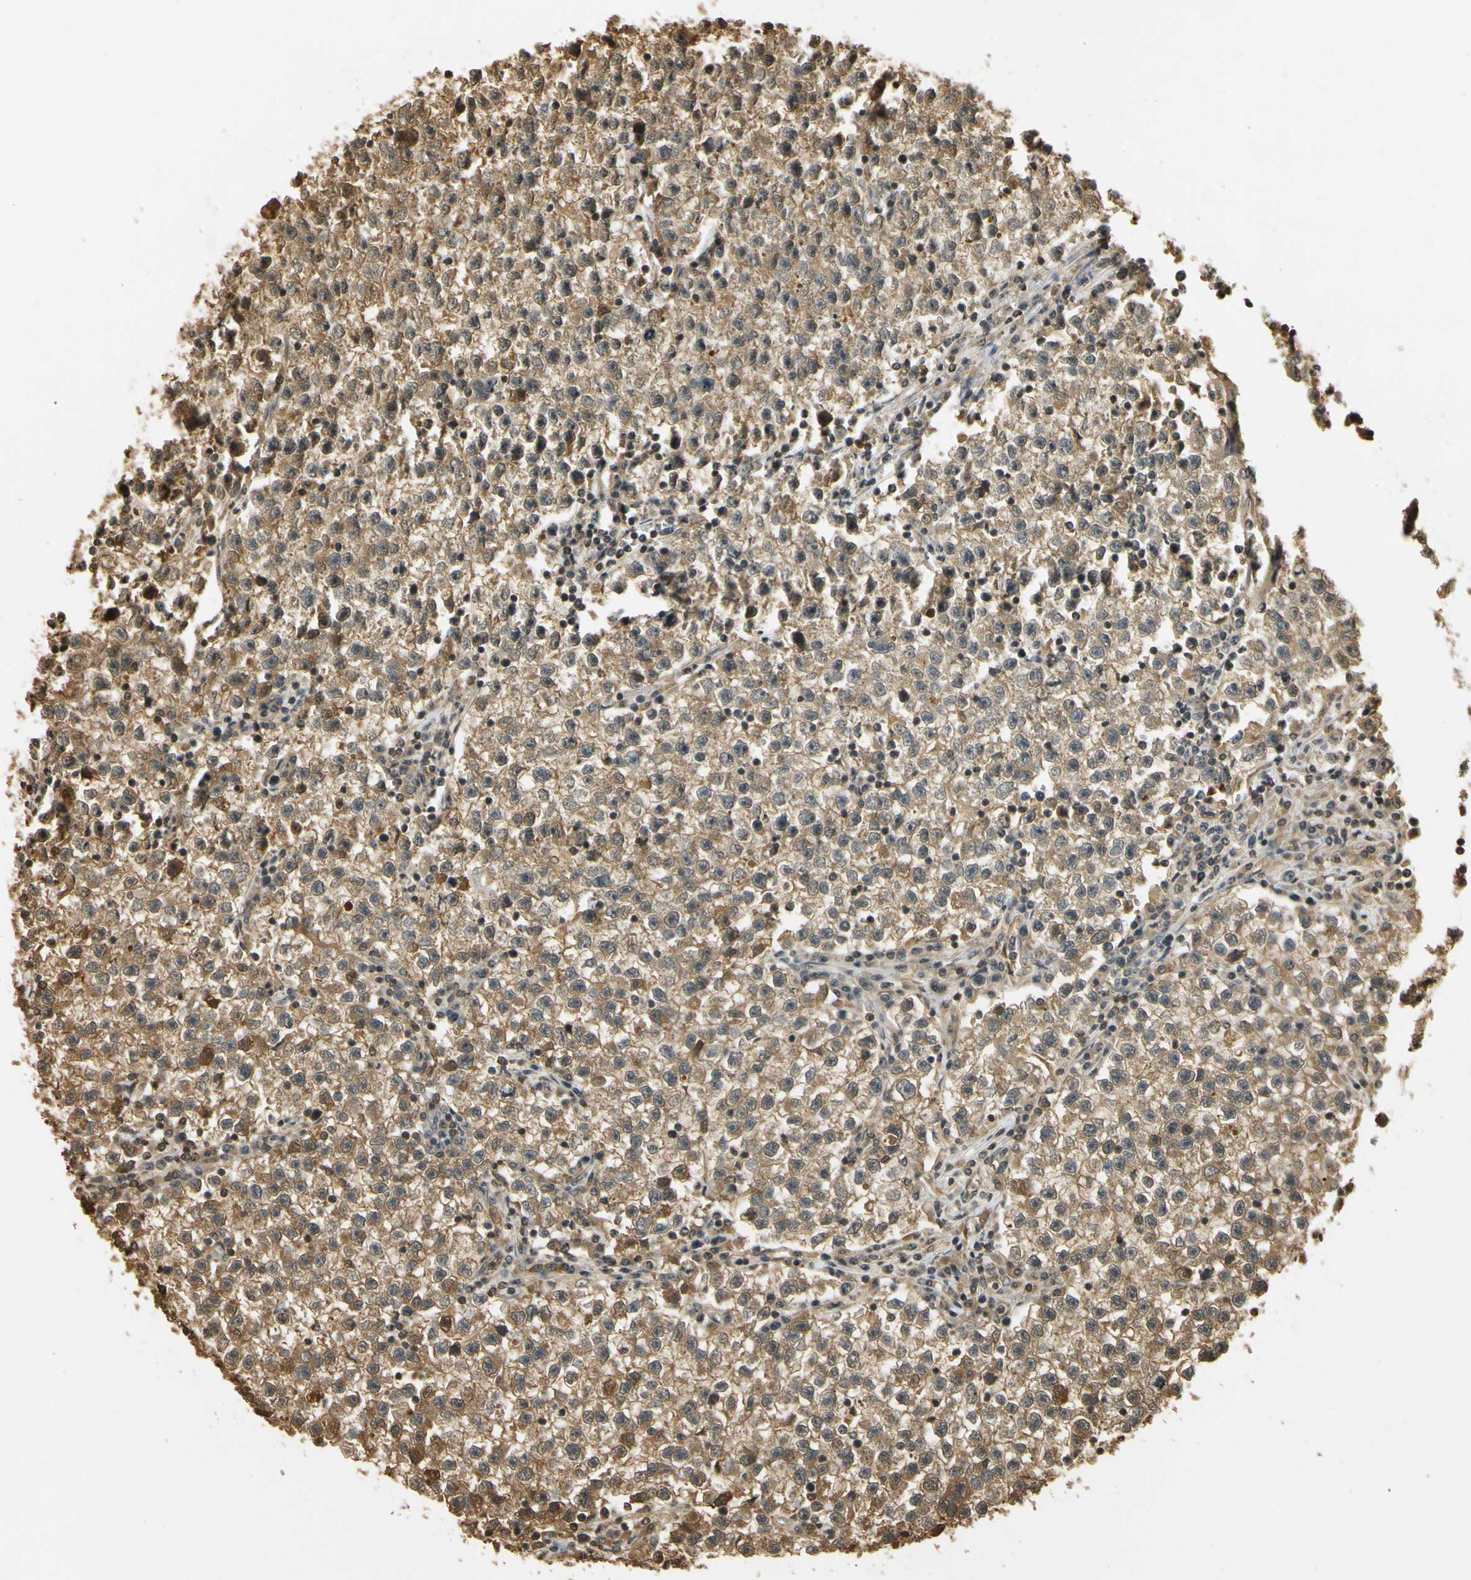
{"staining": {"intensity": "moderate", "quantity": ">75%", "location": "cytoplasmic/membranous"}, "tissue": "testis cancer", "cell_type": "Tumor cells", "image_type": "cancer", "snomed": [{"axis": "morphology", "description": "Seminoma, NOS"}, {"axis": "topography", "description": "Testis"}], "caption": "A high-resolution micrograph shows immunohistochemistry (IHC) staining of testis cancer, which reveals moderate cytoplasmic/membranous positivity in approximately >75% of tumor cells. The staining was performed using DAB (3,3'-diaminobenzidine) to visualize the protein expression in brown, while the nuclei were stained in blue with hematoxylin (Magnification: 20x).", "gene": "SOD1", "patient": {"sex": "male", "age": 22}}